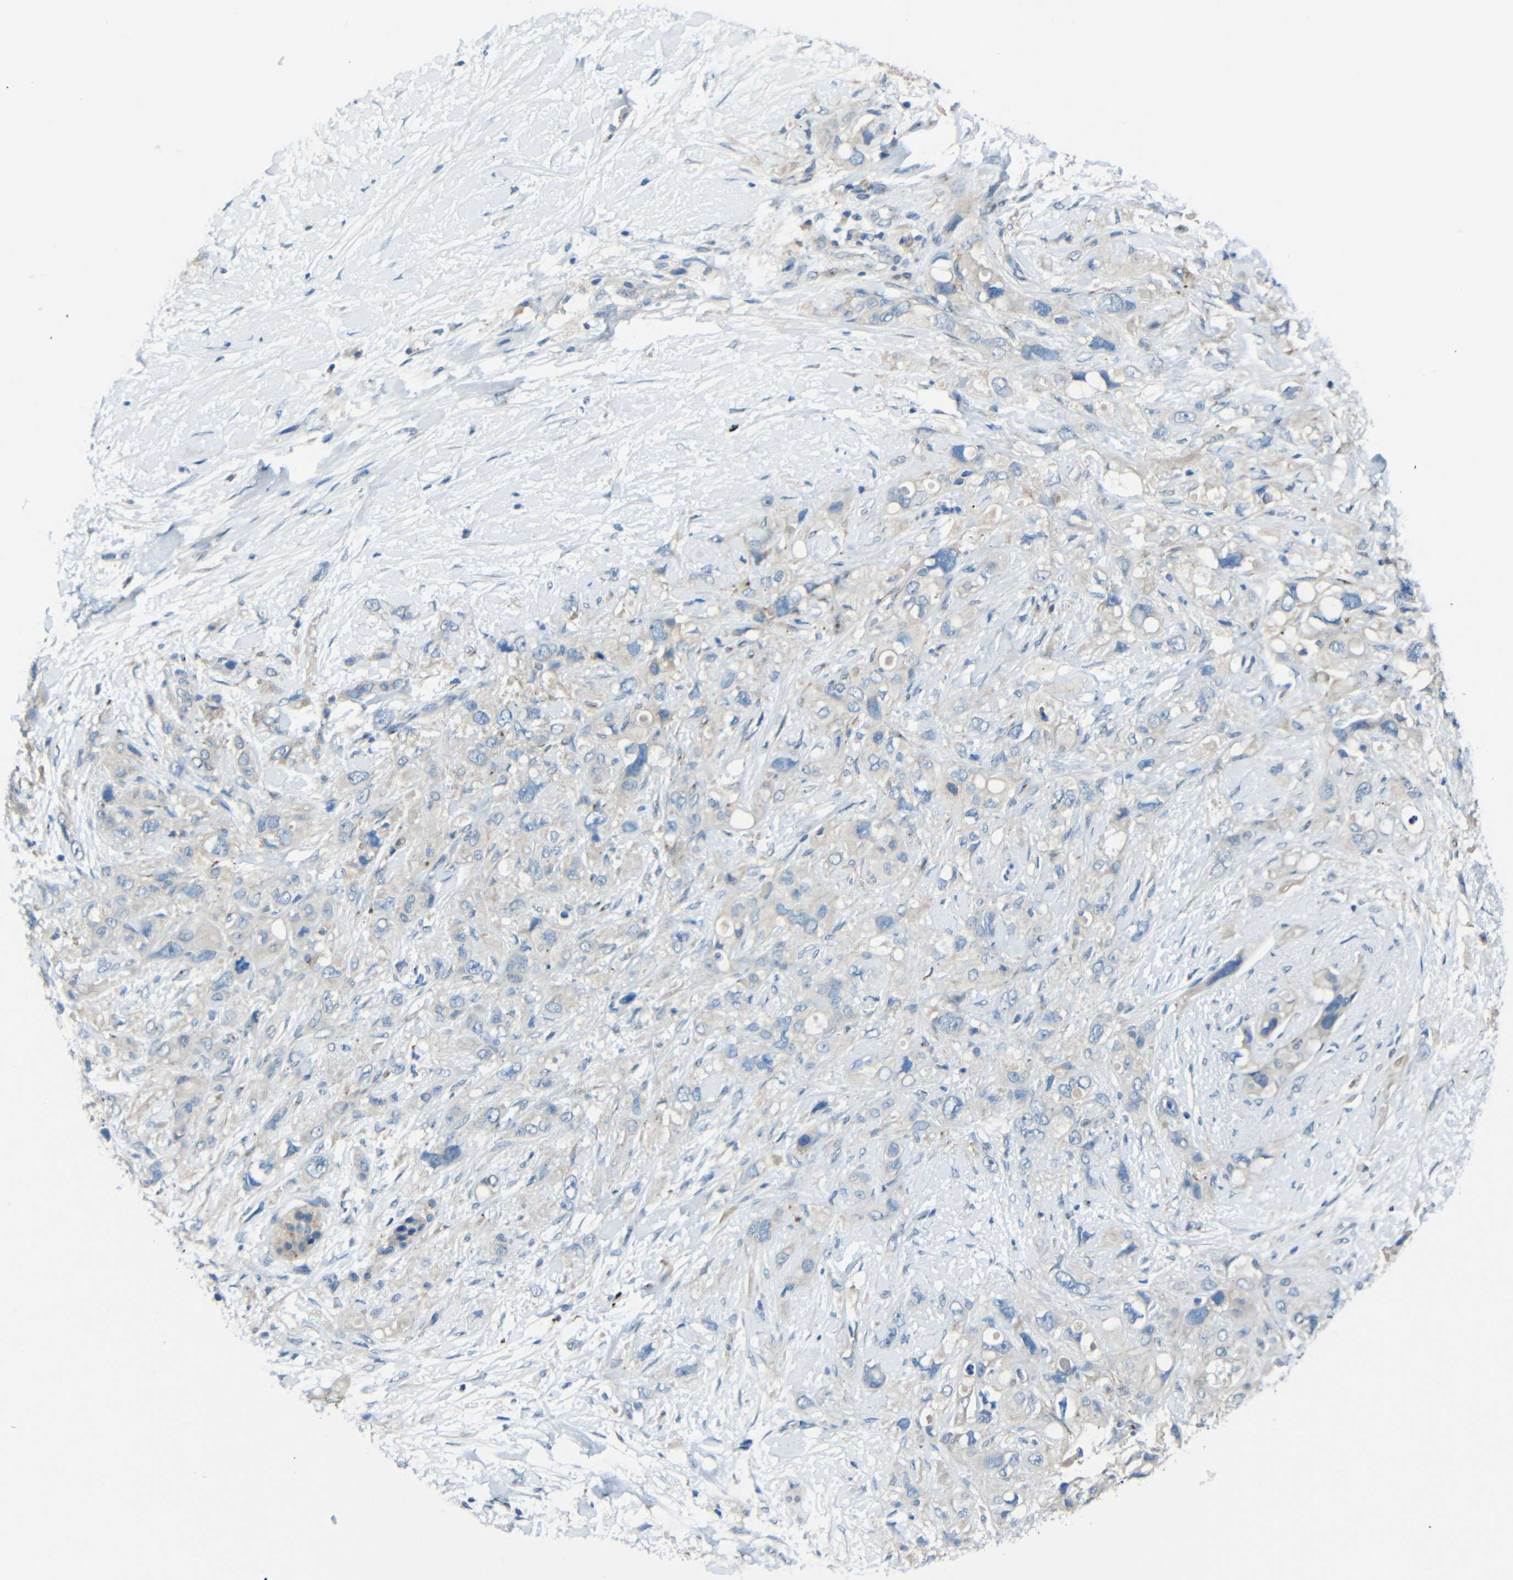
{"staining": {"intensity": "negative", "quantity": "none", "location": "none"}, "tissue": "pancreatic cancer", "cell_type": "Tumor cells", "image_type": "cancer", "snomed": [{"axis": "morphology", "description": "Adenocarcinoma, NOS"}, {"axis": "topography", "description": "Pancreas"}], "caption": "Immunohistochemistry (IHC) of adenocarcinoma (pancreatic) reveals no expression in tumor cells.", "gene": "CYP26B1", "patient": {"sex": "female", "age": 56}}